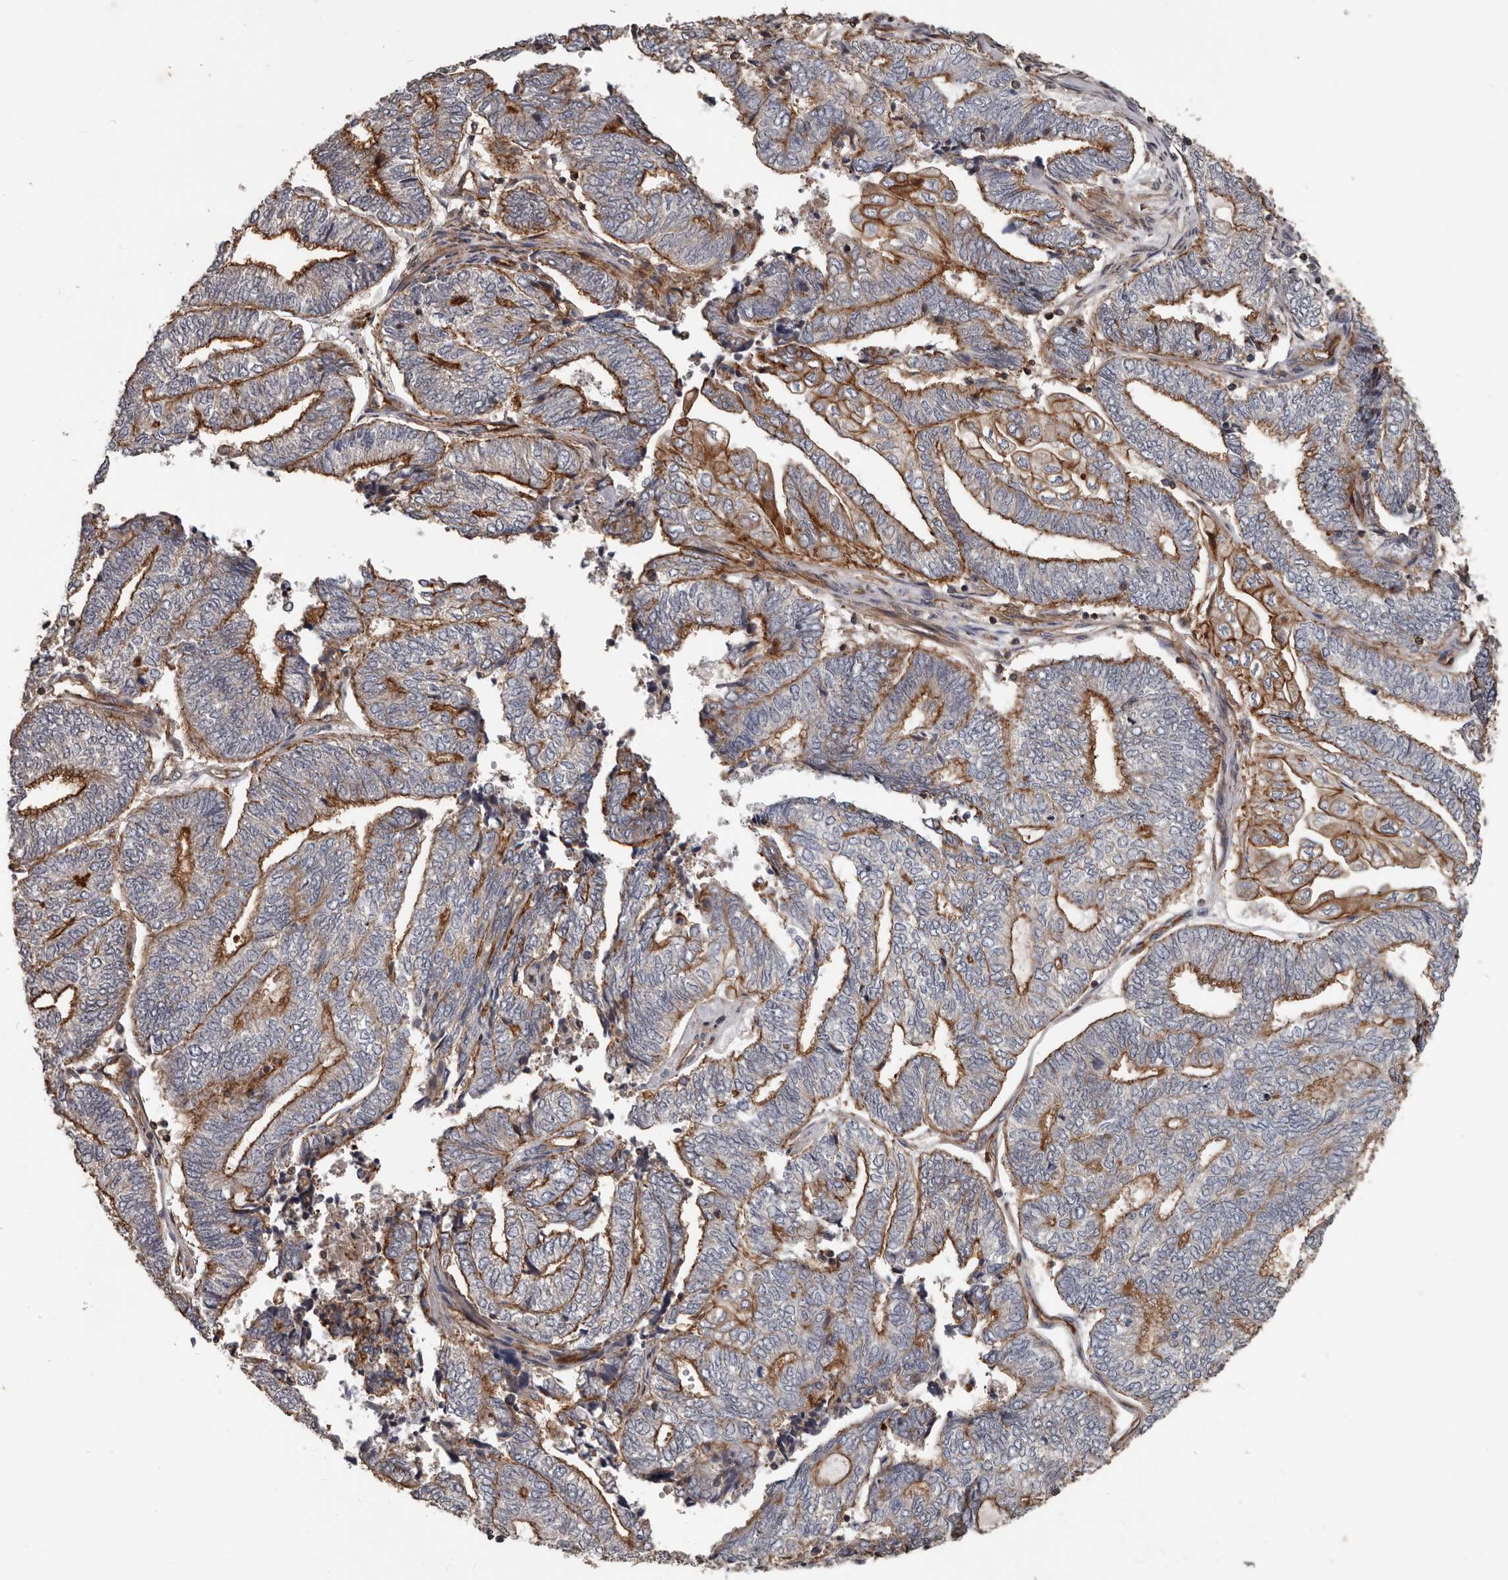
{"staining": {"intensity": "moderate", "quantity": ">75%", "location": "cytoplasmic/membranous"}, "tissue": "endometrial cancer", "cell_type": "Tumor cells", "image_type": "cancer", "snomed": [{"axis": "morphology", "description": "Adenocarcinoma, NOS"}, {"axis": "topography", "description": "Uterus"}, {"axis": "topography", "description": "Endometrium"}], "caption": "High-power microscopy captured an IHC photomicrograph of endometrial adenocarcinoma, revealing moderate cytoplasmic/membranous staining in about >75% of tumor cells.", "gene": "PNRC2", "patient": {"sex": "female", "age": 70}}